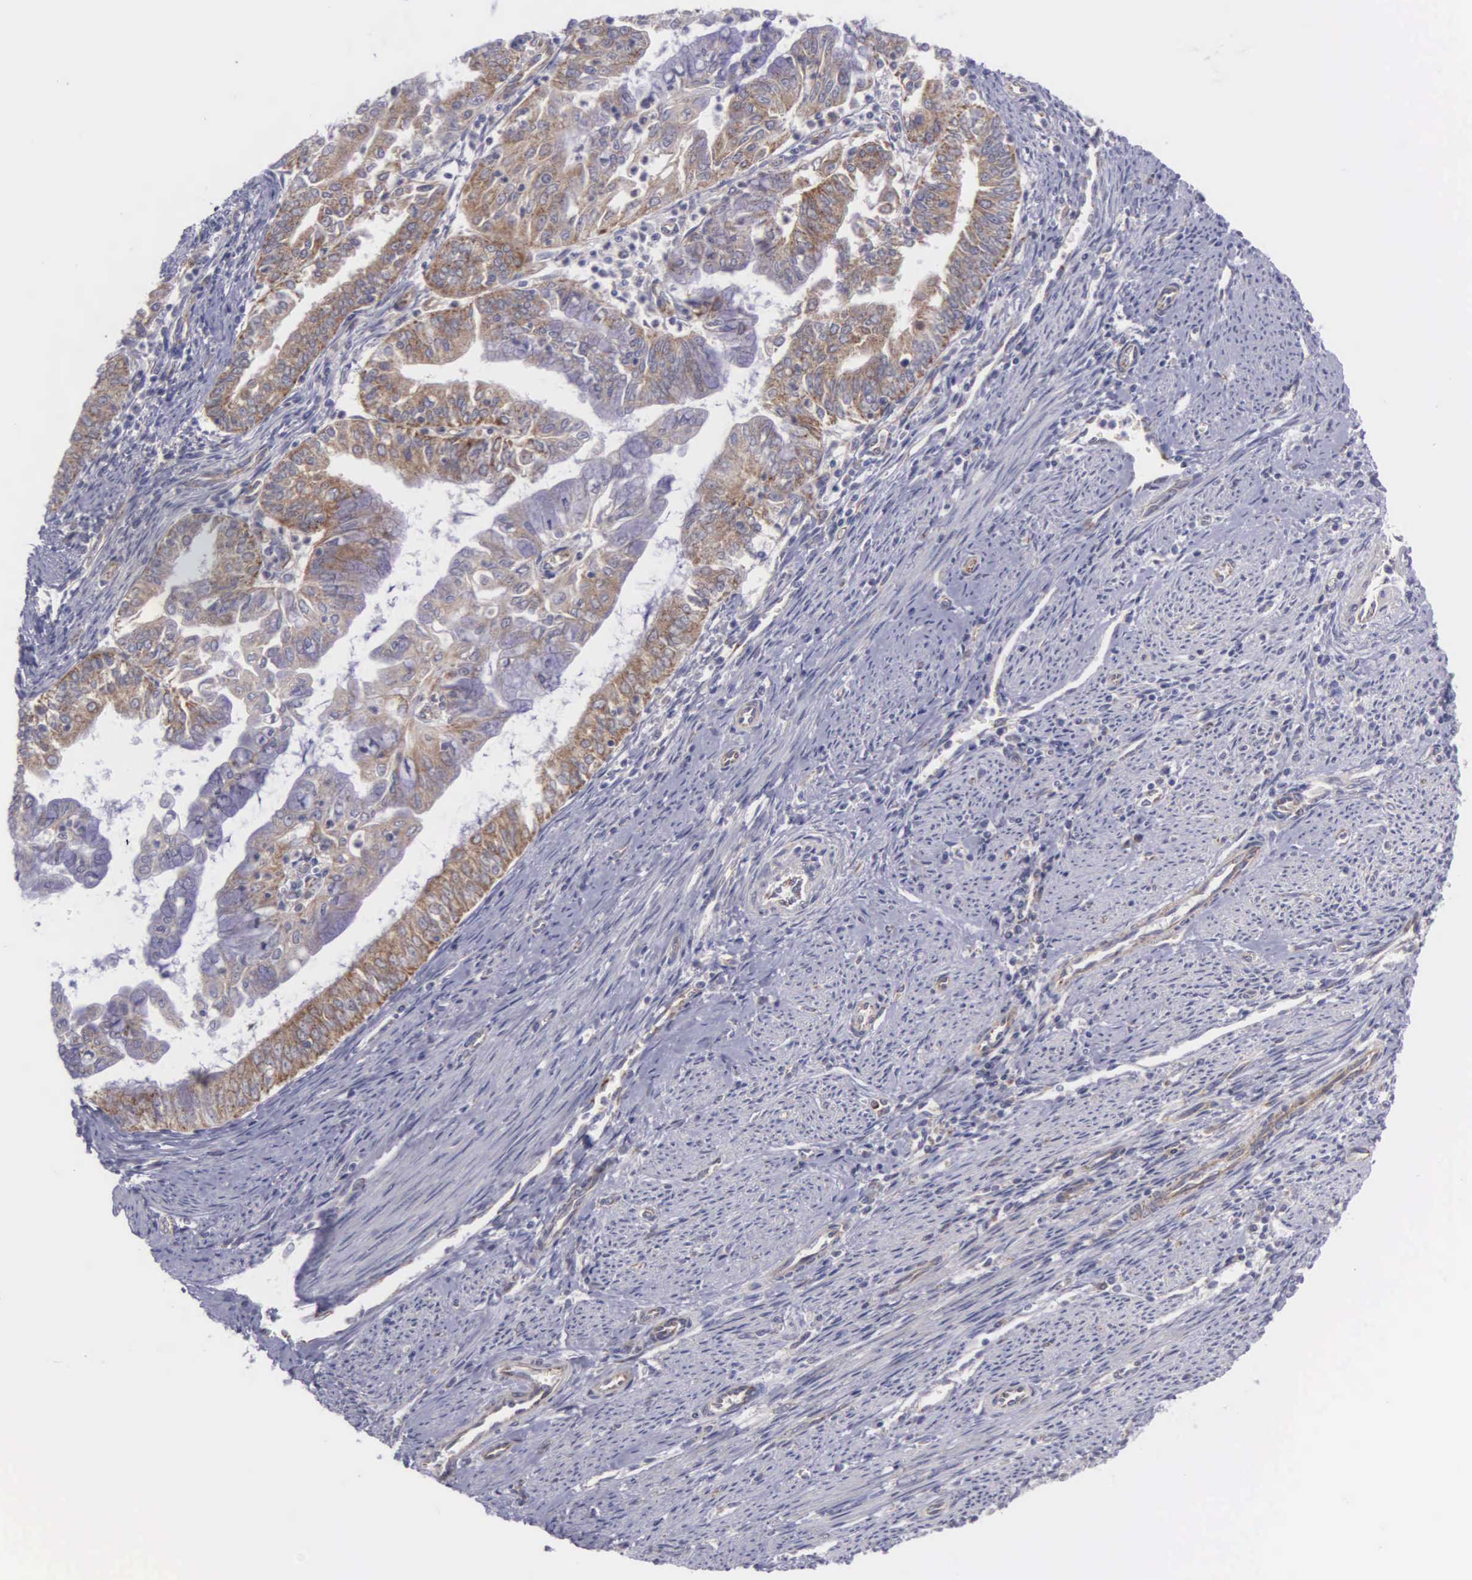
{"staining": {"intensity": "moderate", "quantity": ">75%", "location": "cytoplasmic/membranous"}, "tissue": "endometrial cancer", "cell_type": "Tumor cells", "image_type": "cancer", "snomed": [{"axis": "morphology", "description": "Adenocarcinoma, NOS"}, {"axis": "topography", "description": "Endometrium"}], "caption": "Protein expression analysis of human endometrial cancer reveals moderate cytoplasmic/membranous staining in approximately >75% of tumor cells. (DAB IHC, brown staining for protein, blue staining for nuclei).", "gene": "SYNJ2BP", "patient": {"sex": "female", "age": 75}}